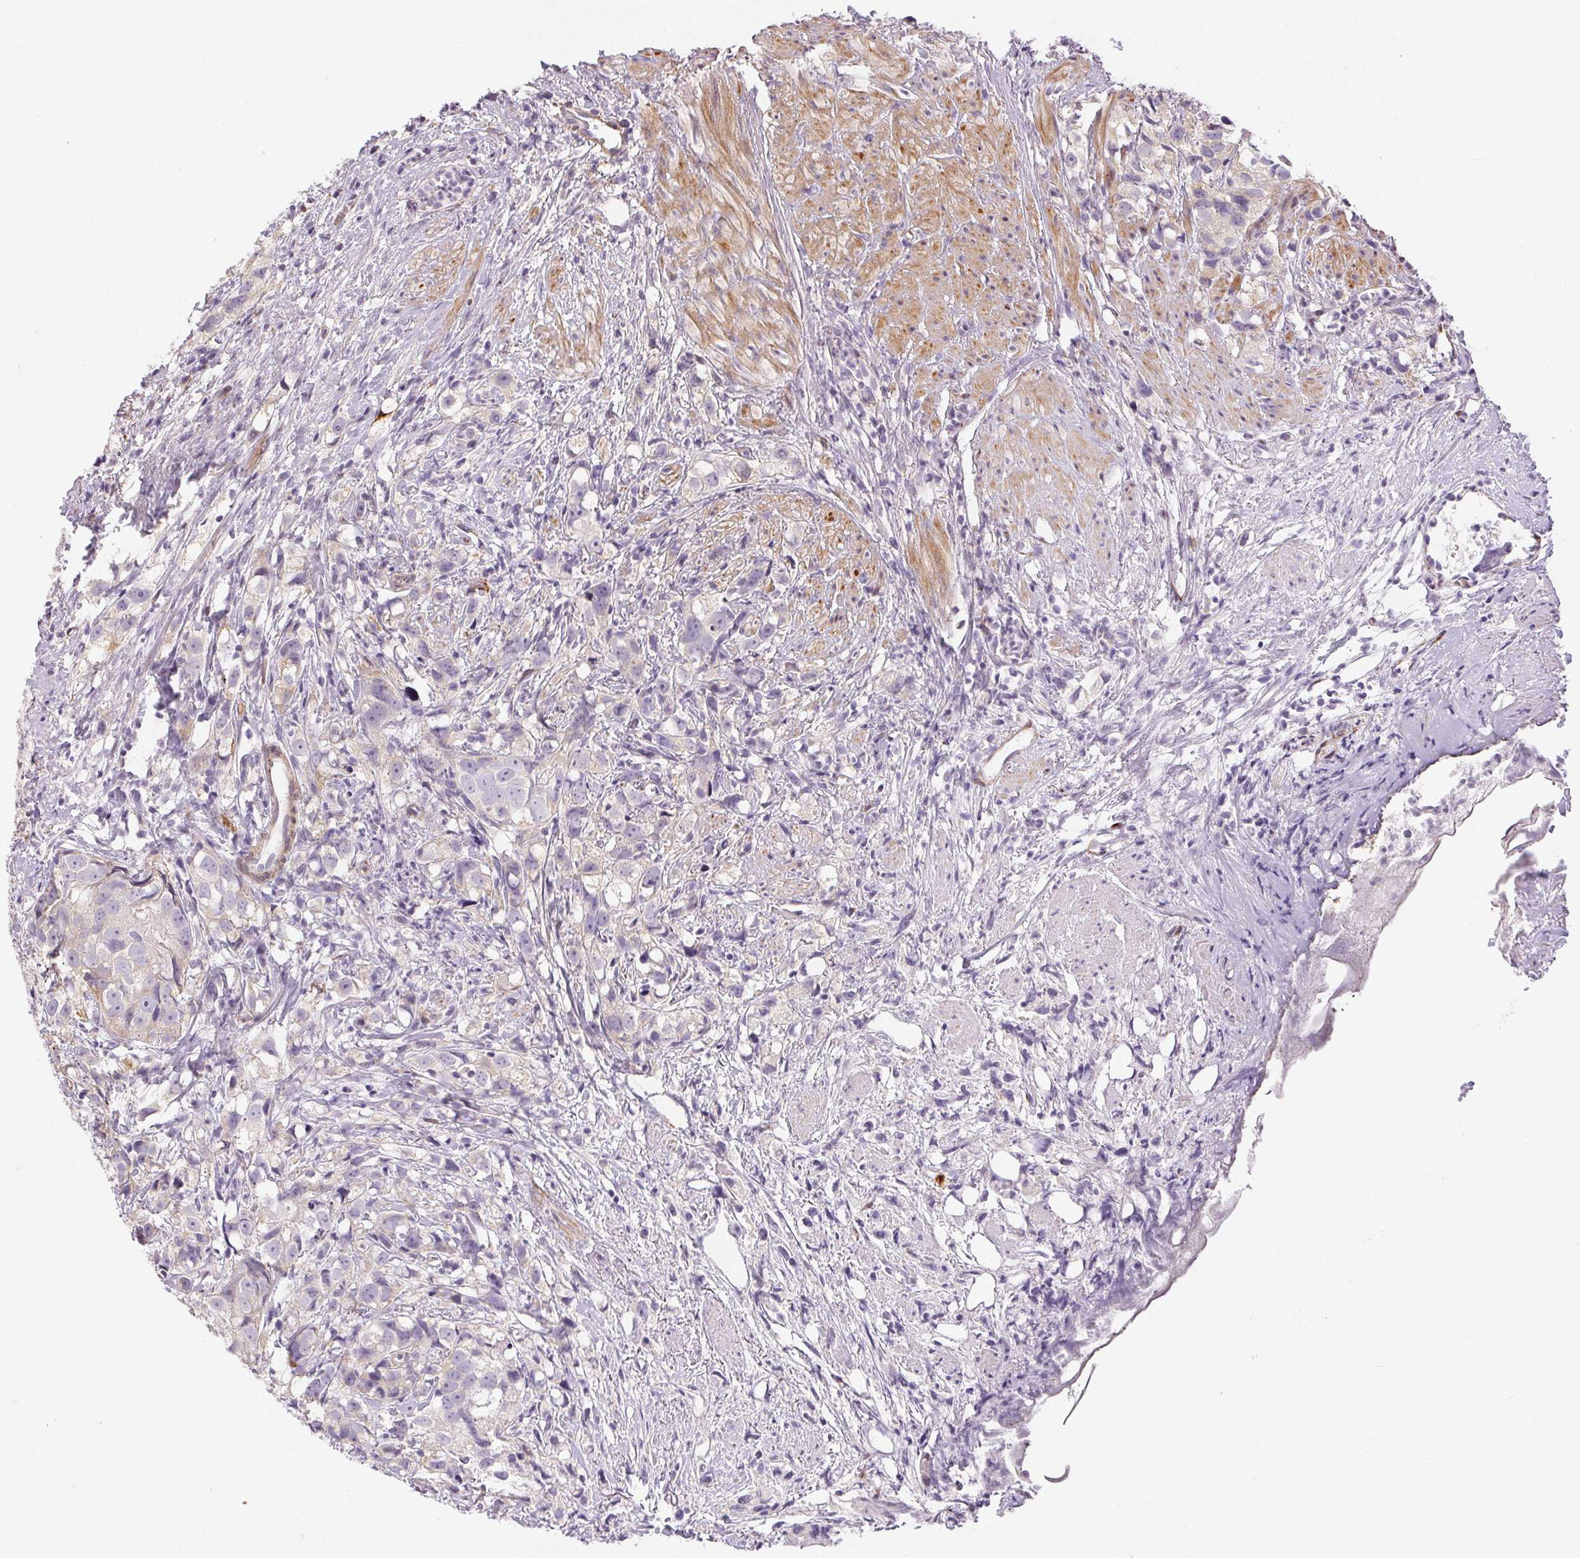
{"staining": {"intensity": "weak", "quantity": "<25%", "location": "cytoplasmic/membranous"}, "tissue": "prostate cancer", "cell_type": "Tumor cells", "image_type": "cancer", "snomed": [{"axis": "morphology", "description": "Adenocarcinoma, High grade"}, {"axis": "topography", "description": "Prostate"}], "caption": "Tumor cells are negative for protein expression in human prostate adenocarcinoma (high-grade). (DAB (3,3'-diaminobenzidine) immunohistochemistry (IHC) visualized using brightfield microscopy, high magnification).", "gene": "RPGRIP1", "patient": {"sex": "male", "age": 68}}